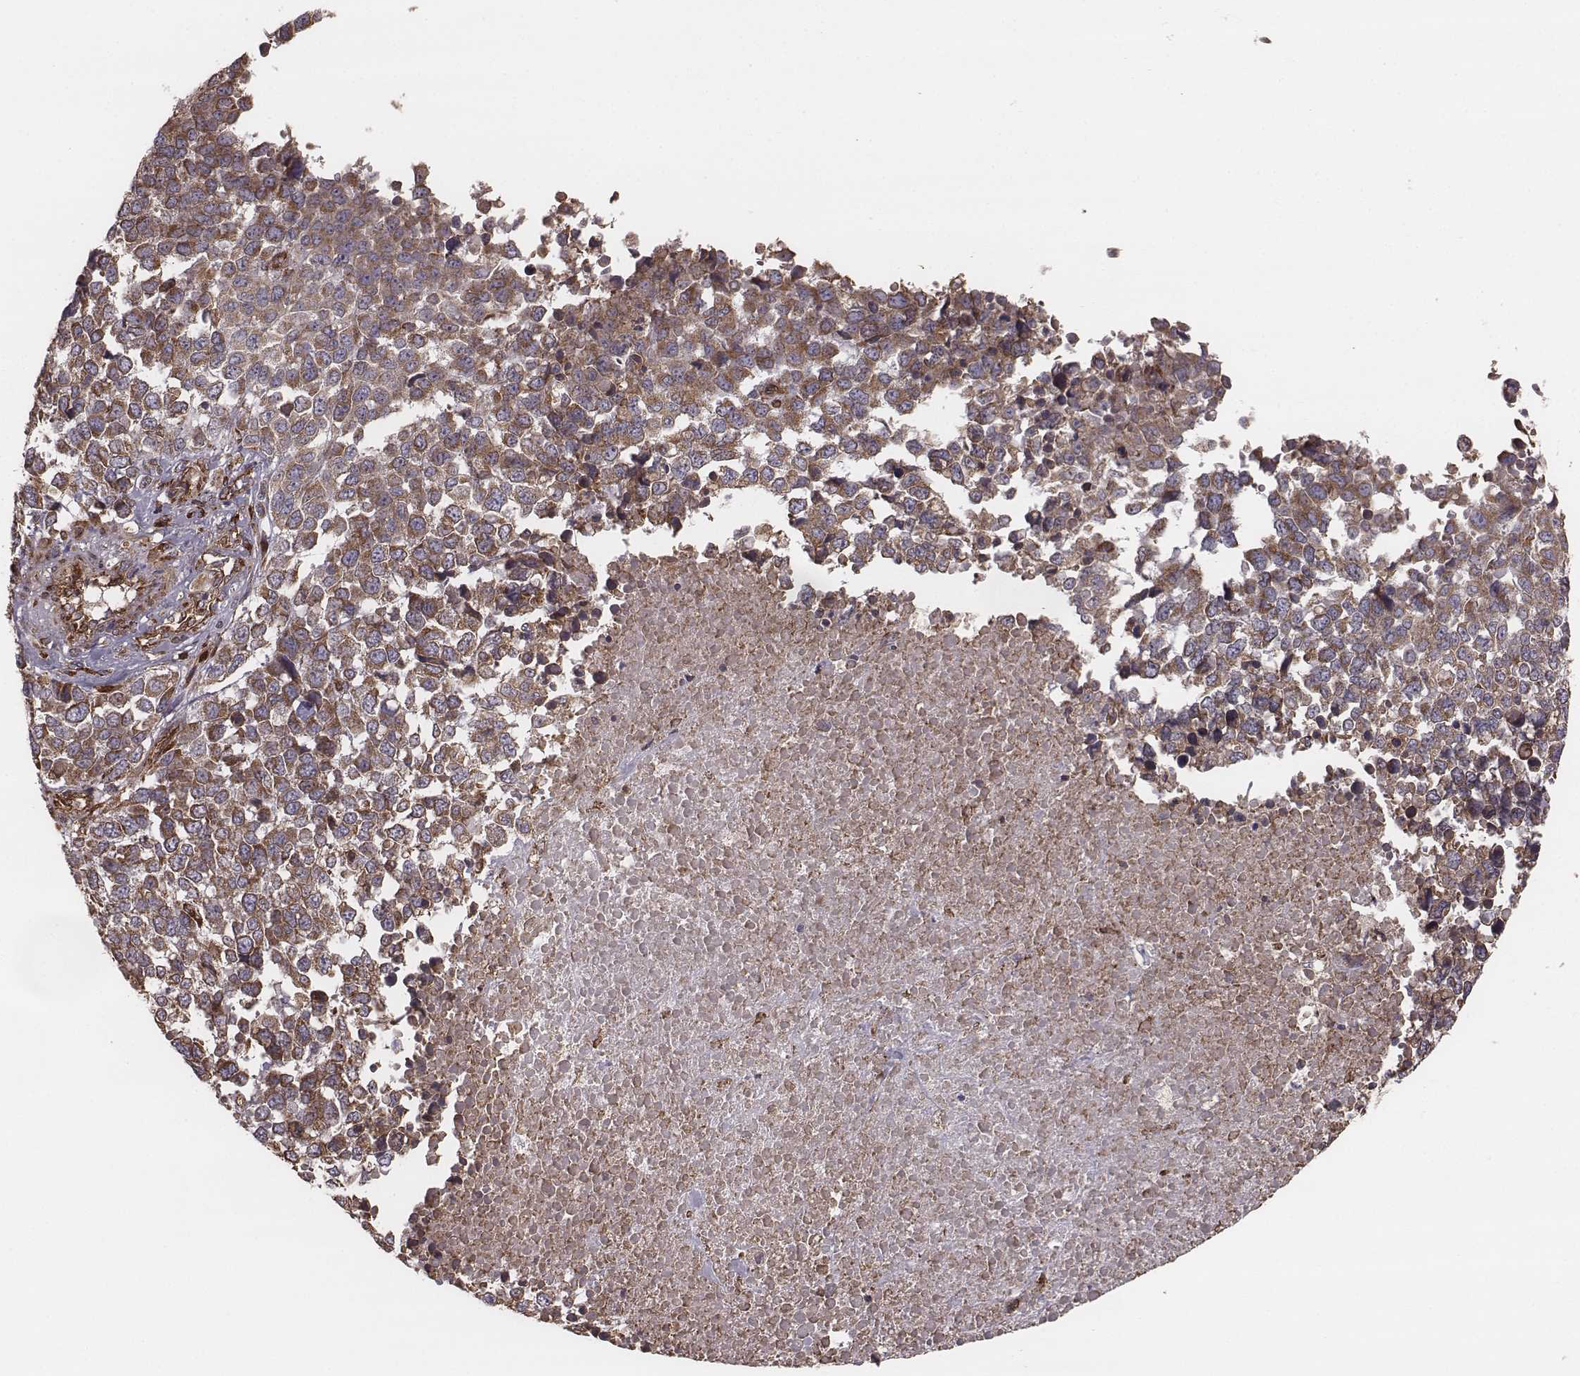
{"staining": {"intensity": "moderate", "quantity": ">75%", "location": "cytoplasmic/membranous"}, "tissue": "melanoma", "cell_type": "Tumor cells", "image_type": "cancer", "snomed": [{"axis": "morphology", "description": "Malignant melanoma, Metastatic site"}, {"axis": "topography", "description": "Skin"}], "caption": "A brown stain shows moderate cytoplasmic/membranous positivity of a protein in human malignant melanoma (metastatic site) tumor cells. The staining was performed using DAB (3,3'-diaminobenzidine) to visualize the protein expression in brown, while the nuclei were stained in blue with hematoxylin (Magnification: 20x).", "gene": "PALMD", "patient": {"sex": "male", "age": 84}}